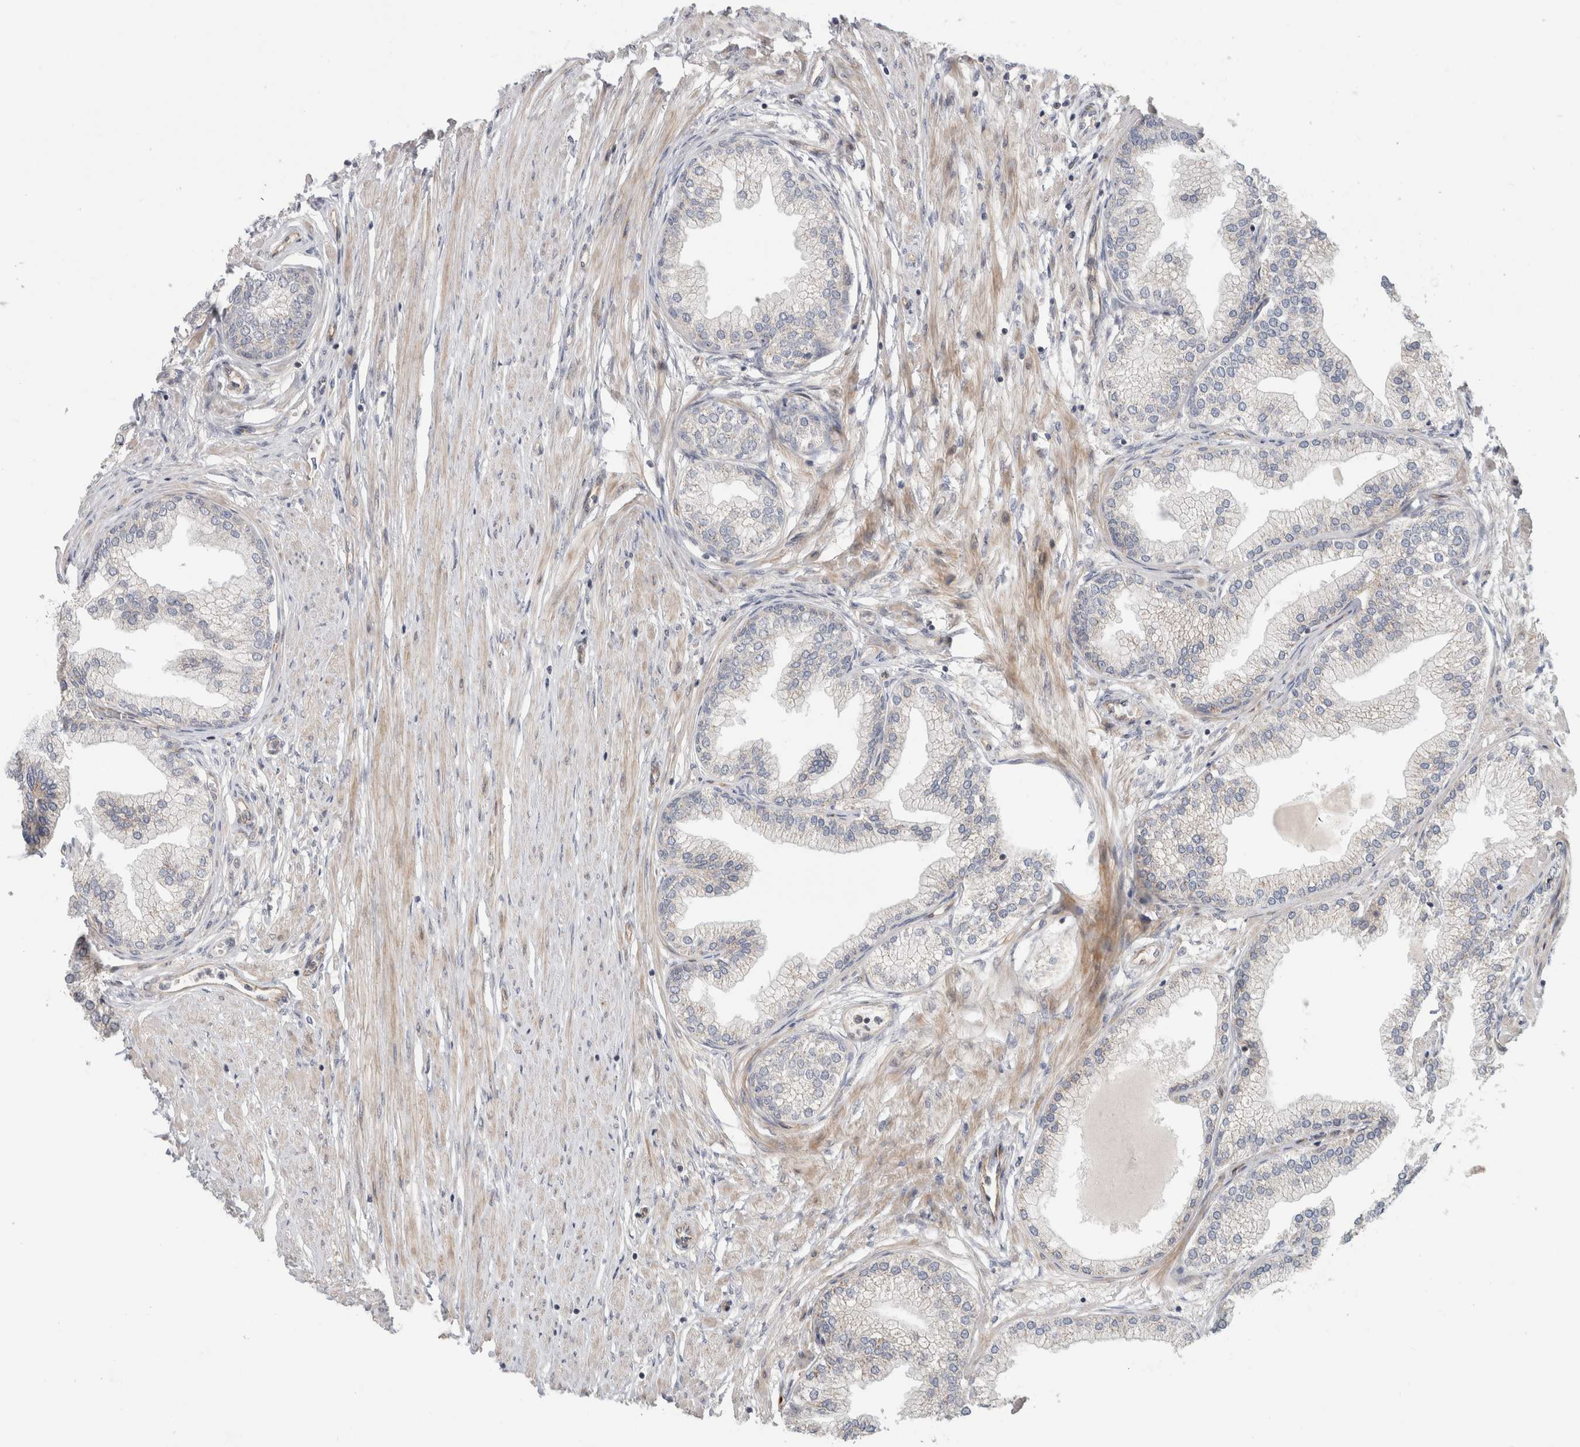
{"staining": {"intensity": "moderate", "quantity": "<25%", "location": "cytoplasmic/membranous"}, "tissue": "prostate", "cell_type": "Glandular cells", "image_type": "normal", "snomed": [{"axis": "morphology", "description": "Normal tissue, NOS"}, {"axis": "morphology", "description": "Urothelial carcinoma, Low grade"}, {"axis": "topography", "description": "Urinary bladder"}, {"axis": "topography", "description": "Prostate"}], "caption": "Immunohistochemistry (IHC) of benign human prostate displays low levels of moderate cytoplasmic/membranous positivity in about <25% of glandular cells.", "gene": "KPNA5", "patient": {"sex": "male", "age": 60}}